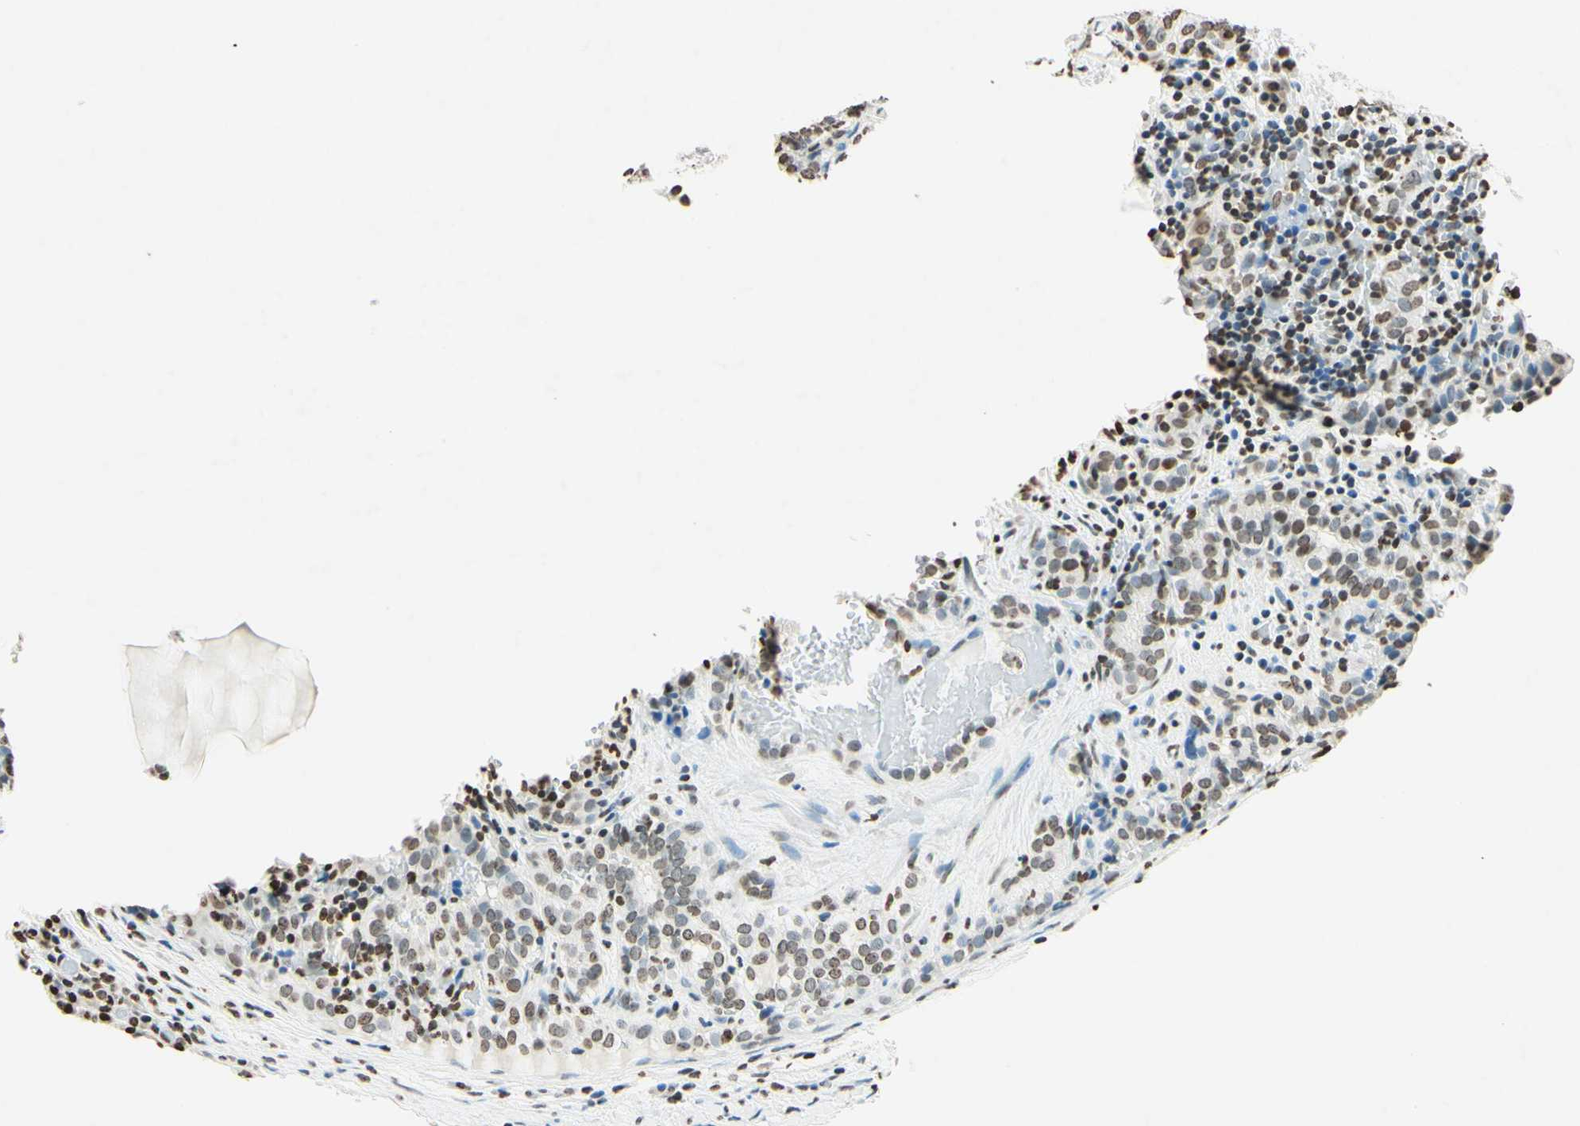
{"staining": {"intensity": "weak", "quantity": "25%-75%", "location": "nuclear"}, "tissue": "thyroid cancer", "cell_type": "Tumor cells", "image_type": "cancer", "snomed": [{"axis": "morphology", "description": "Normal tissue, NOS"}, {"axis": "morphology", "description": "Papillary adenocarcinoma, NOS"}, {"axis": "topography", "description": "Thyroid gland"}], "caption": "High-magnification brightfield microscopy of thyroid papillary adenocarcinoma stained with DAB (3,3'-diaminobenzidine) (brown) and counterstained with hematoxylin (blue). tumor cells exhibit weak nuclear expression is present in approximately25%-75% of cells.", "gene": "MSH2", "patient": {"sex": "female", "age": 30}}